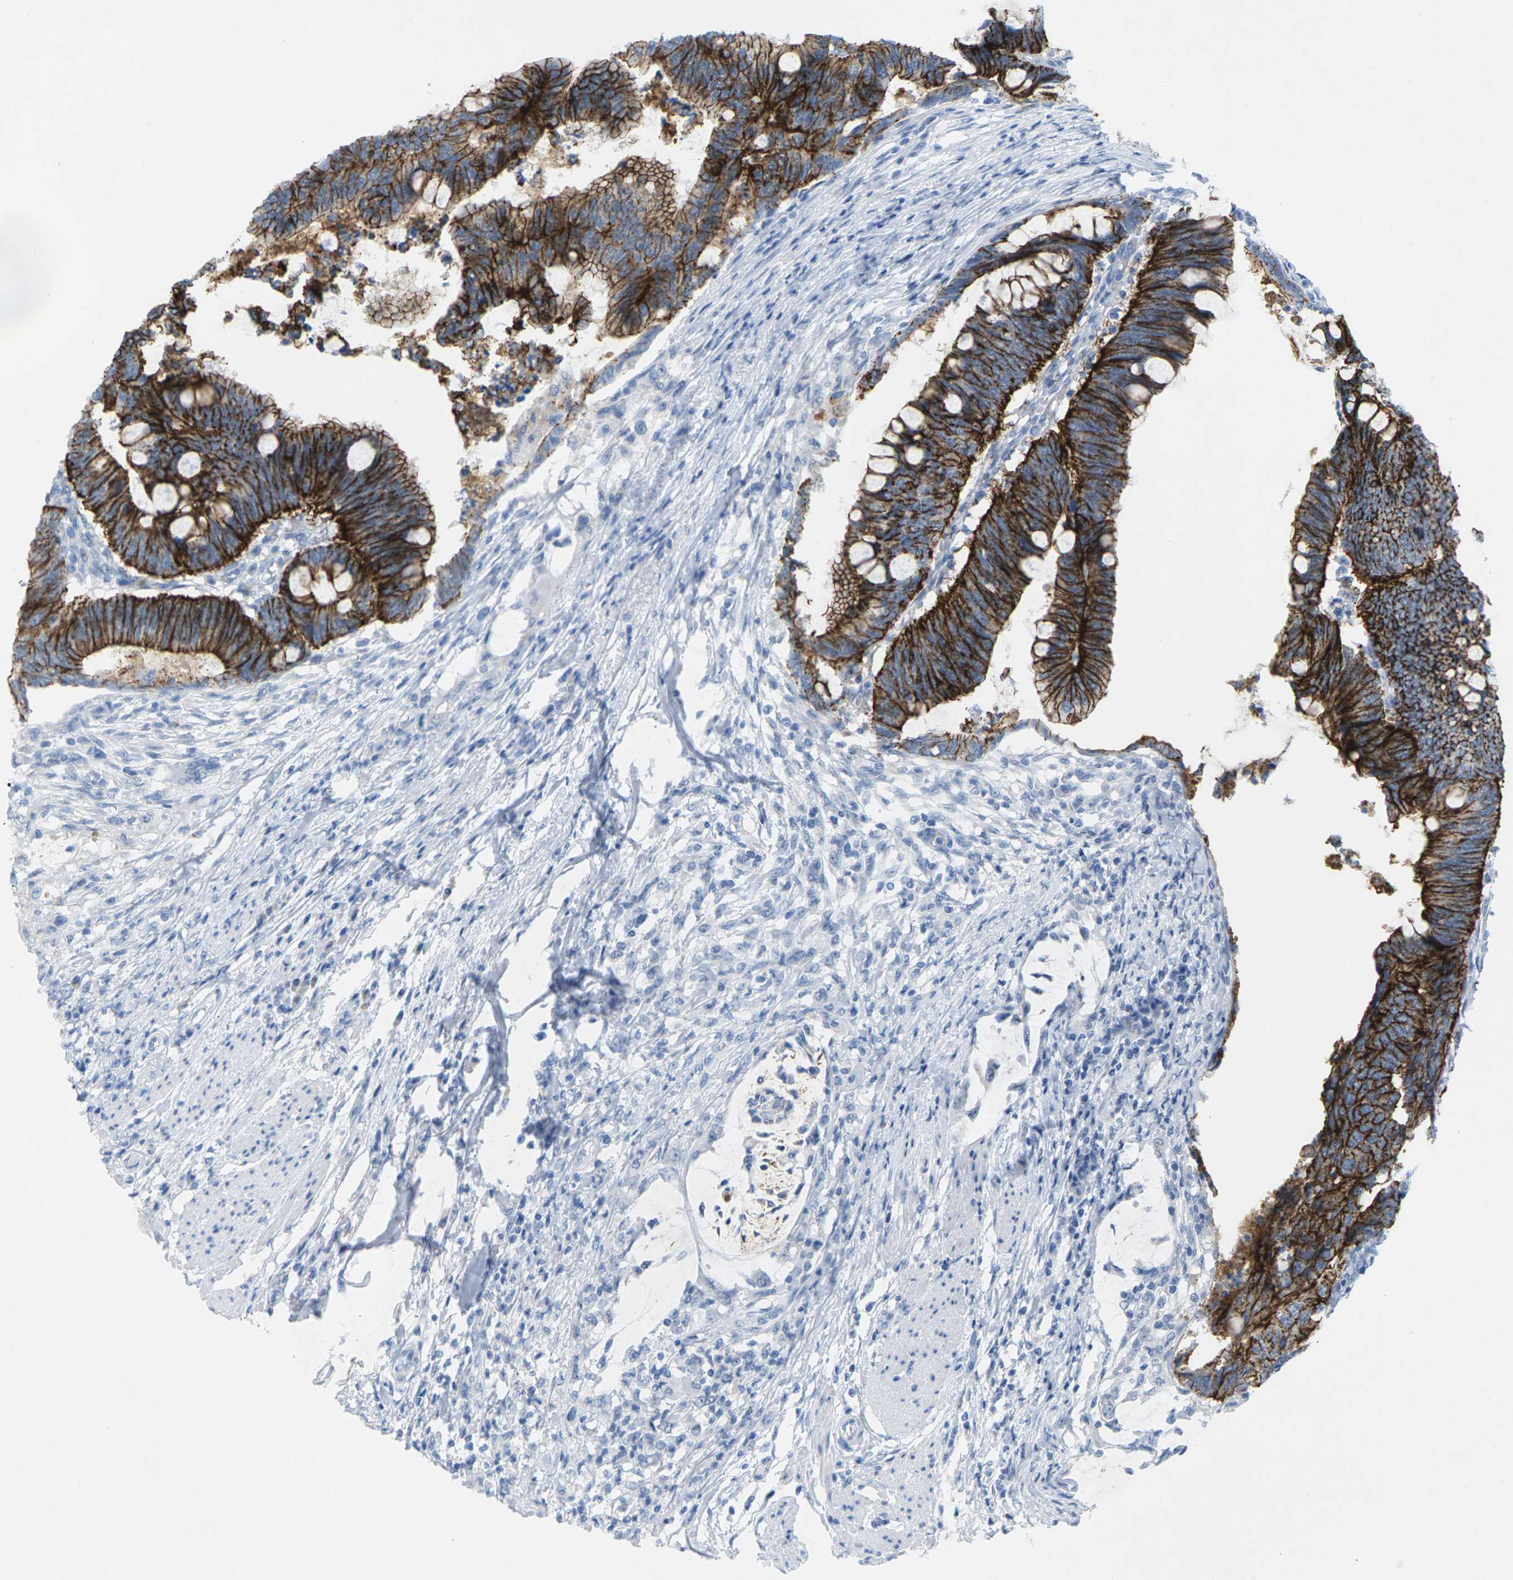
{"staining": {"intensity": "strong", "quantity": ">75%", "location": "cytoplasmic/membranous"}, "tissue": "colorectal cancer", "cell_type": "Tumor cells", "image_type": "cancer", "snomed": [{"axis": "morphology", "description": "Normal tissue, NOS"}, {"axis": "morphology", "description": "Adenocarcinoma, NOS"}, {"axis": "topography", "description": "Rectum"}, {"axis": "topography", "description": "Peripheral nerve tissue"}], "caption": "Colorectal cancer (adenocarcinoma) stained for a protein reveals strong cytoplasmic/membranous positivity in tumor cells.", "gene": "CLDN3", "patient": {"sex": "male", "age": 92}}